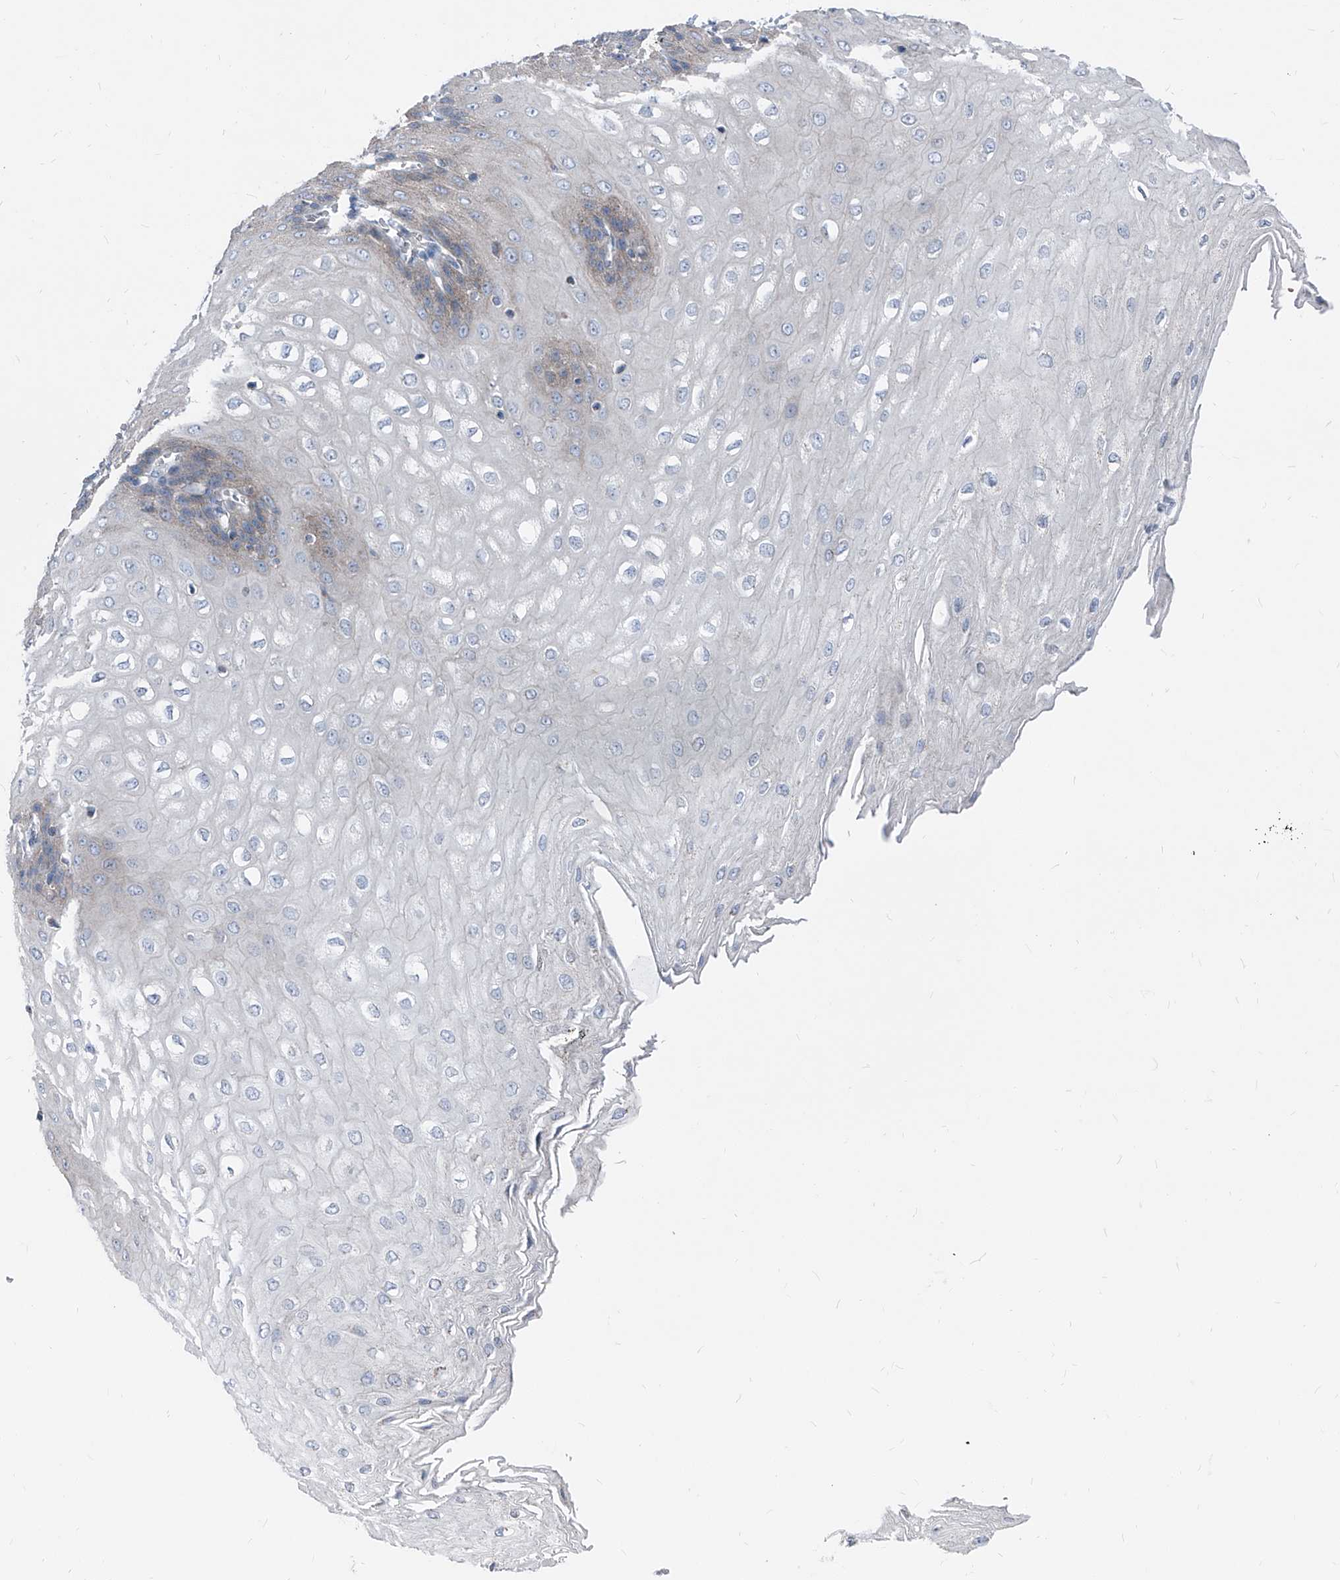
{"staining": {"intensity": "weak", "quantity": "25%-75%", "location": "cytoplasmic/membranous"}, "tissue": "esophagus", "cell_type": "Squamous epithelial cells", "image_type": "normal", "snomed": [{"axis": "morphology", "description": "Normal tissue, NOS"}, {"axis": "topography", "description": "Esophagus"}], "caption": "Immunohistochemical staining of normal human esophagus reveals weak cytoplasmic/membranous protein positivity in approximately 25%-75% of squamous epithelial cells.", "gene": "AGPS", "patient": {"sex": "male", "age": 60}}